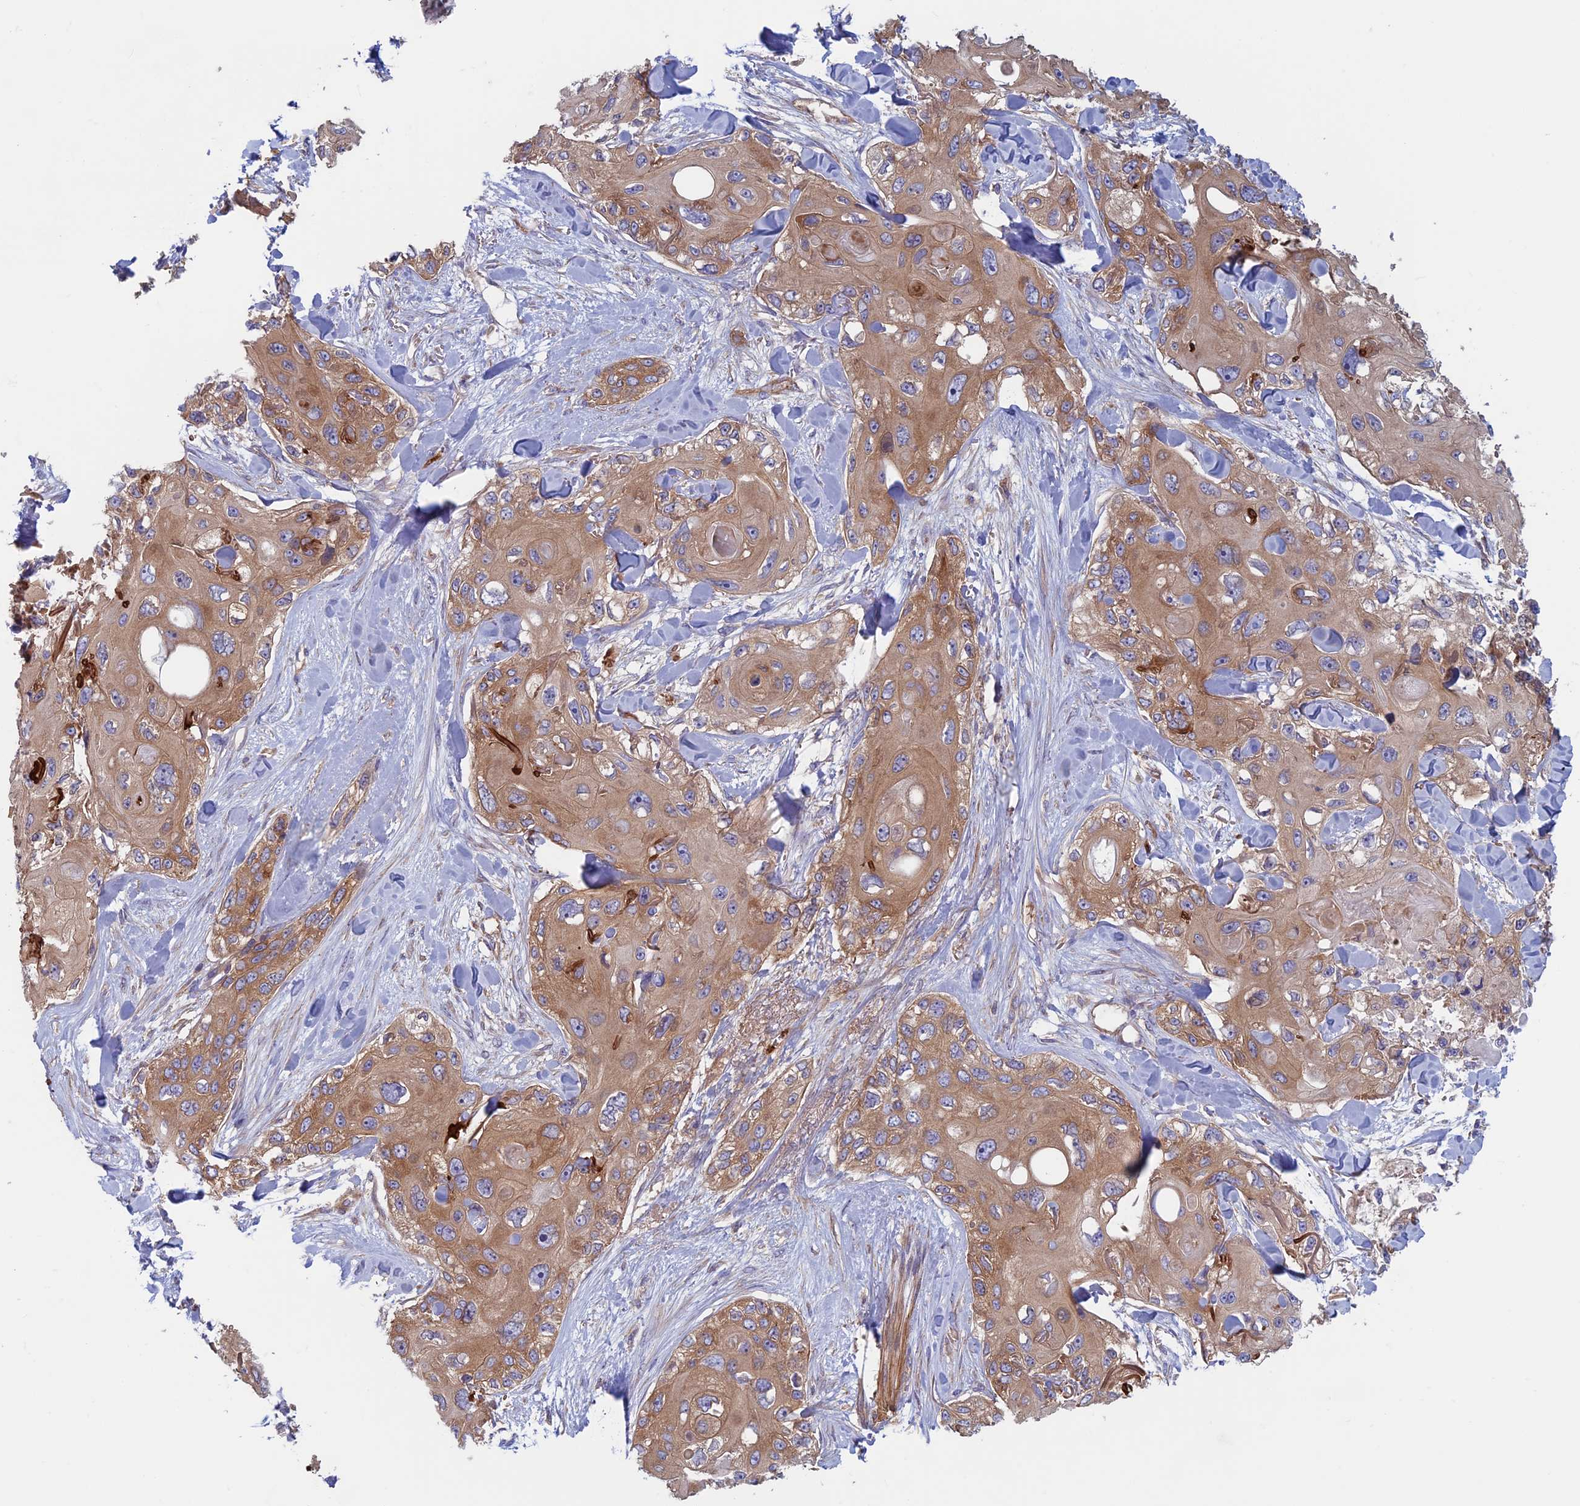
{"staining": {"intensity": "moderate", "quantity": ">75%", "location": "cytoplasmic/membranous"}, "tissue": "skin cancer", "cell_type": "Tumor cells", "image_type": "cancer", "snomed": [{"axis": "morphology", "description": "Normal tissue, NOS"}, {"axis": "morphology", "description": "Squamous cell carcinoma, NOS"}, {"axis": "topography", "description": "Skin"}], "caption": "The micrograph displays immunohistochemical staining of skin cancer. There is moderate cytoplasmic/membranous positivity is present in about >75% of tumor cells. The staining was performed using DAB to visualize the protein expression in brown, while the nuclei were stained in blue with hematoxylin (Magnification: 20x).", "gene": "DNM1L", "patient": {"sex": "male", "age": 72}}